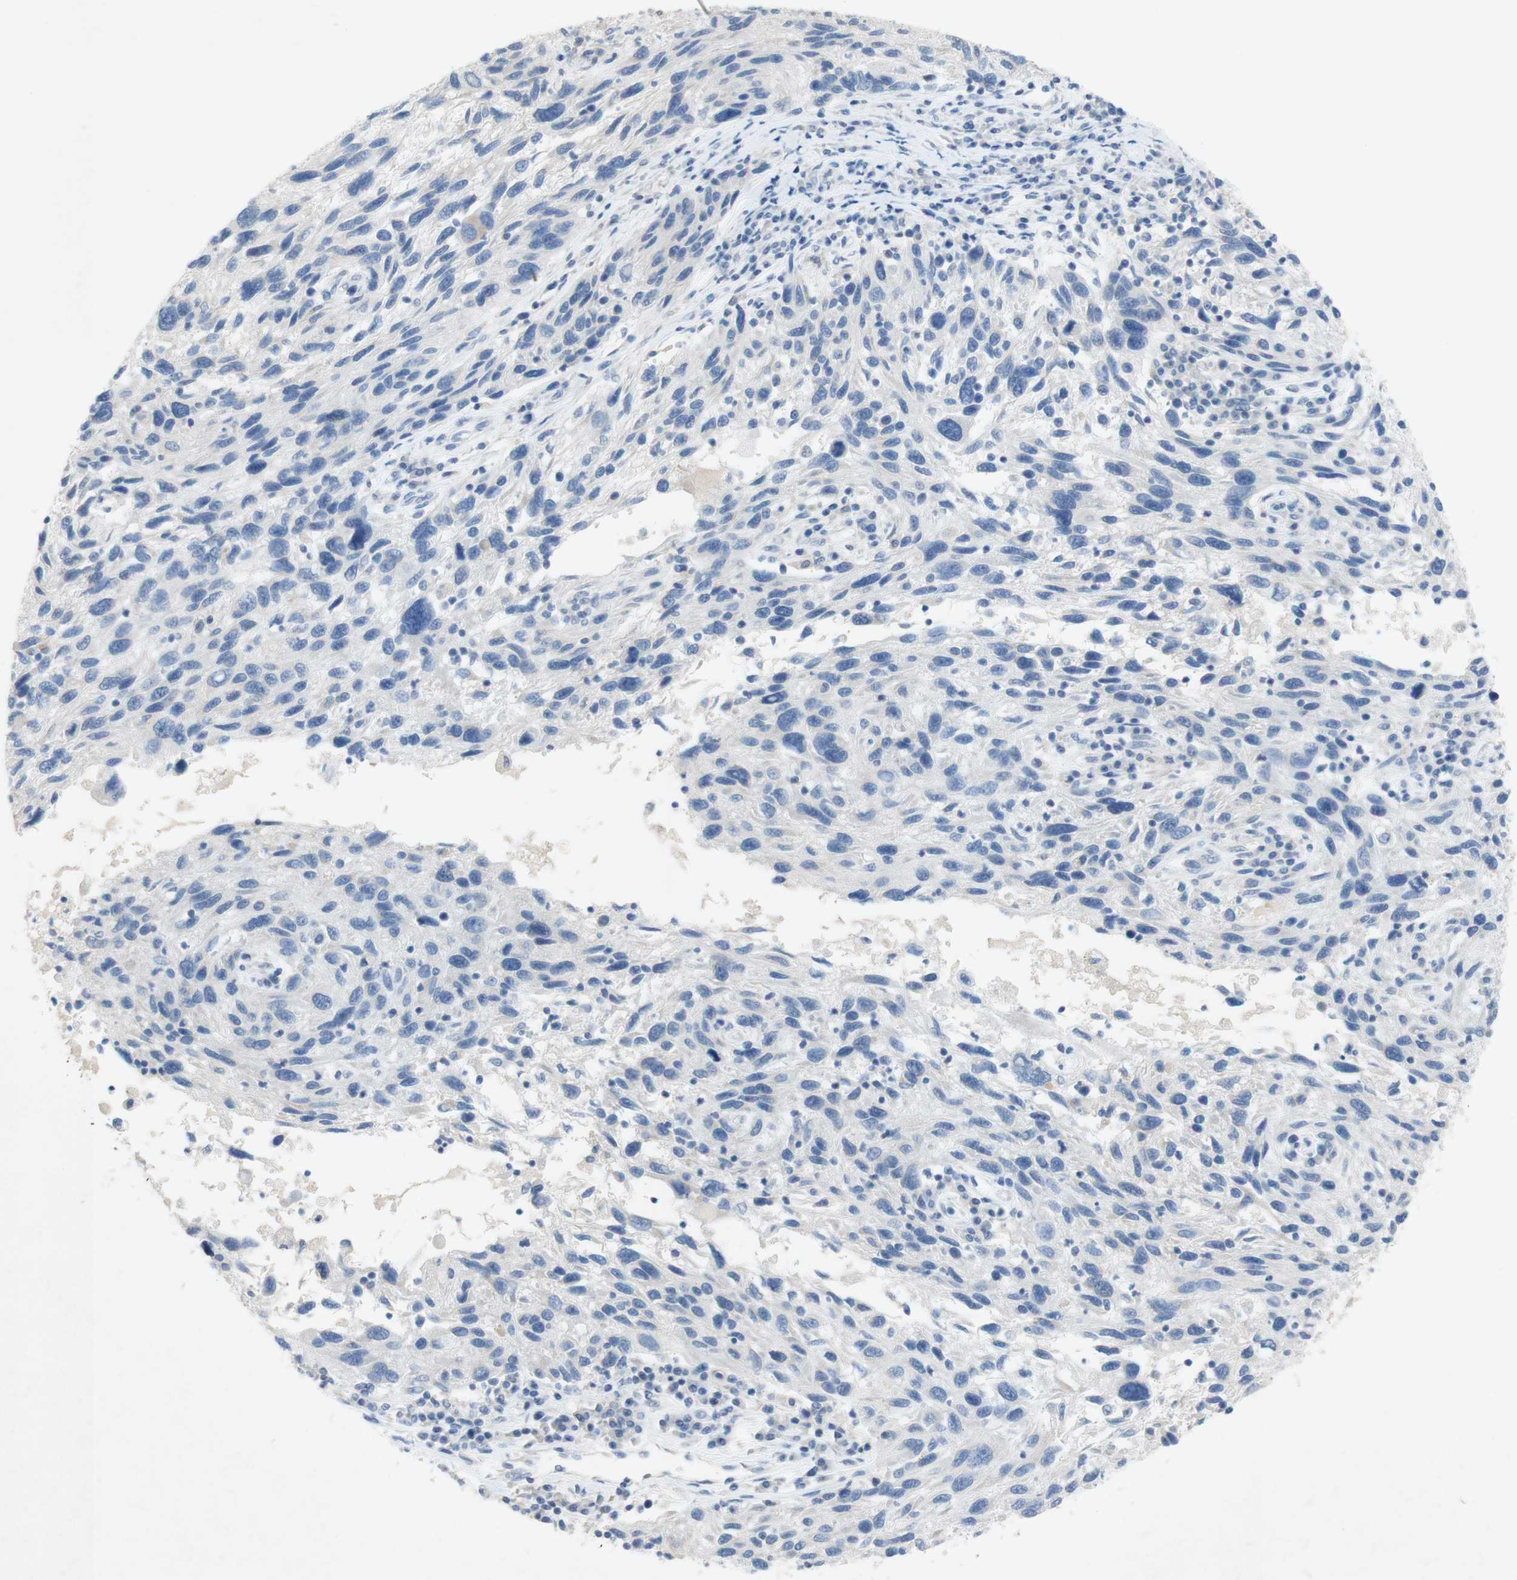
{"staining": {"intensity": "negative", "quantity": "none", "location": "none"}, "tissue": "melanoma", "cell_type": "Tumor cells", "image_type": "cancer", "snomed": [{"axis": "morphology", "description": "Malignant melanoma, NOS"}, {"axis": "topography", "description": "Skin"}], "caption": "DAB immunohistochemical staining of human malignant melanoma exhibits no significant expression in tumor cells. (DAB IHC with hematoxylin counter stain).", "gene": "EPO", "patient": {"sex": "male", "age": 53}}